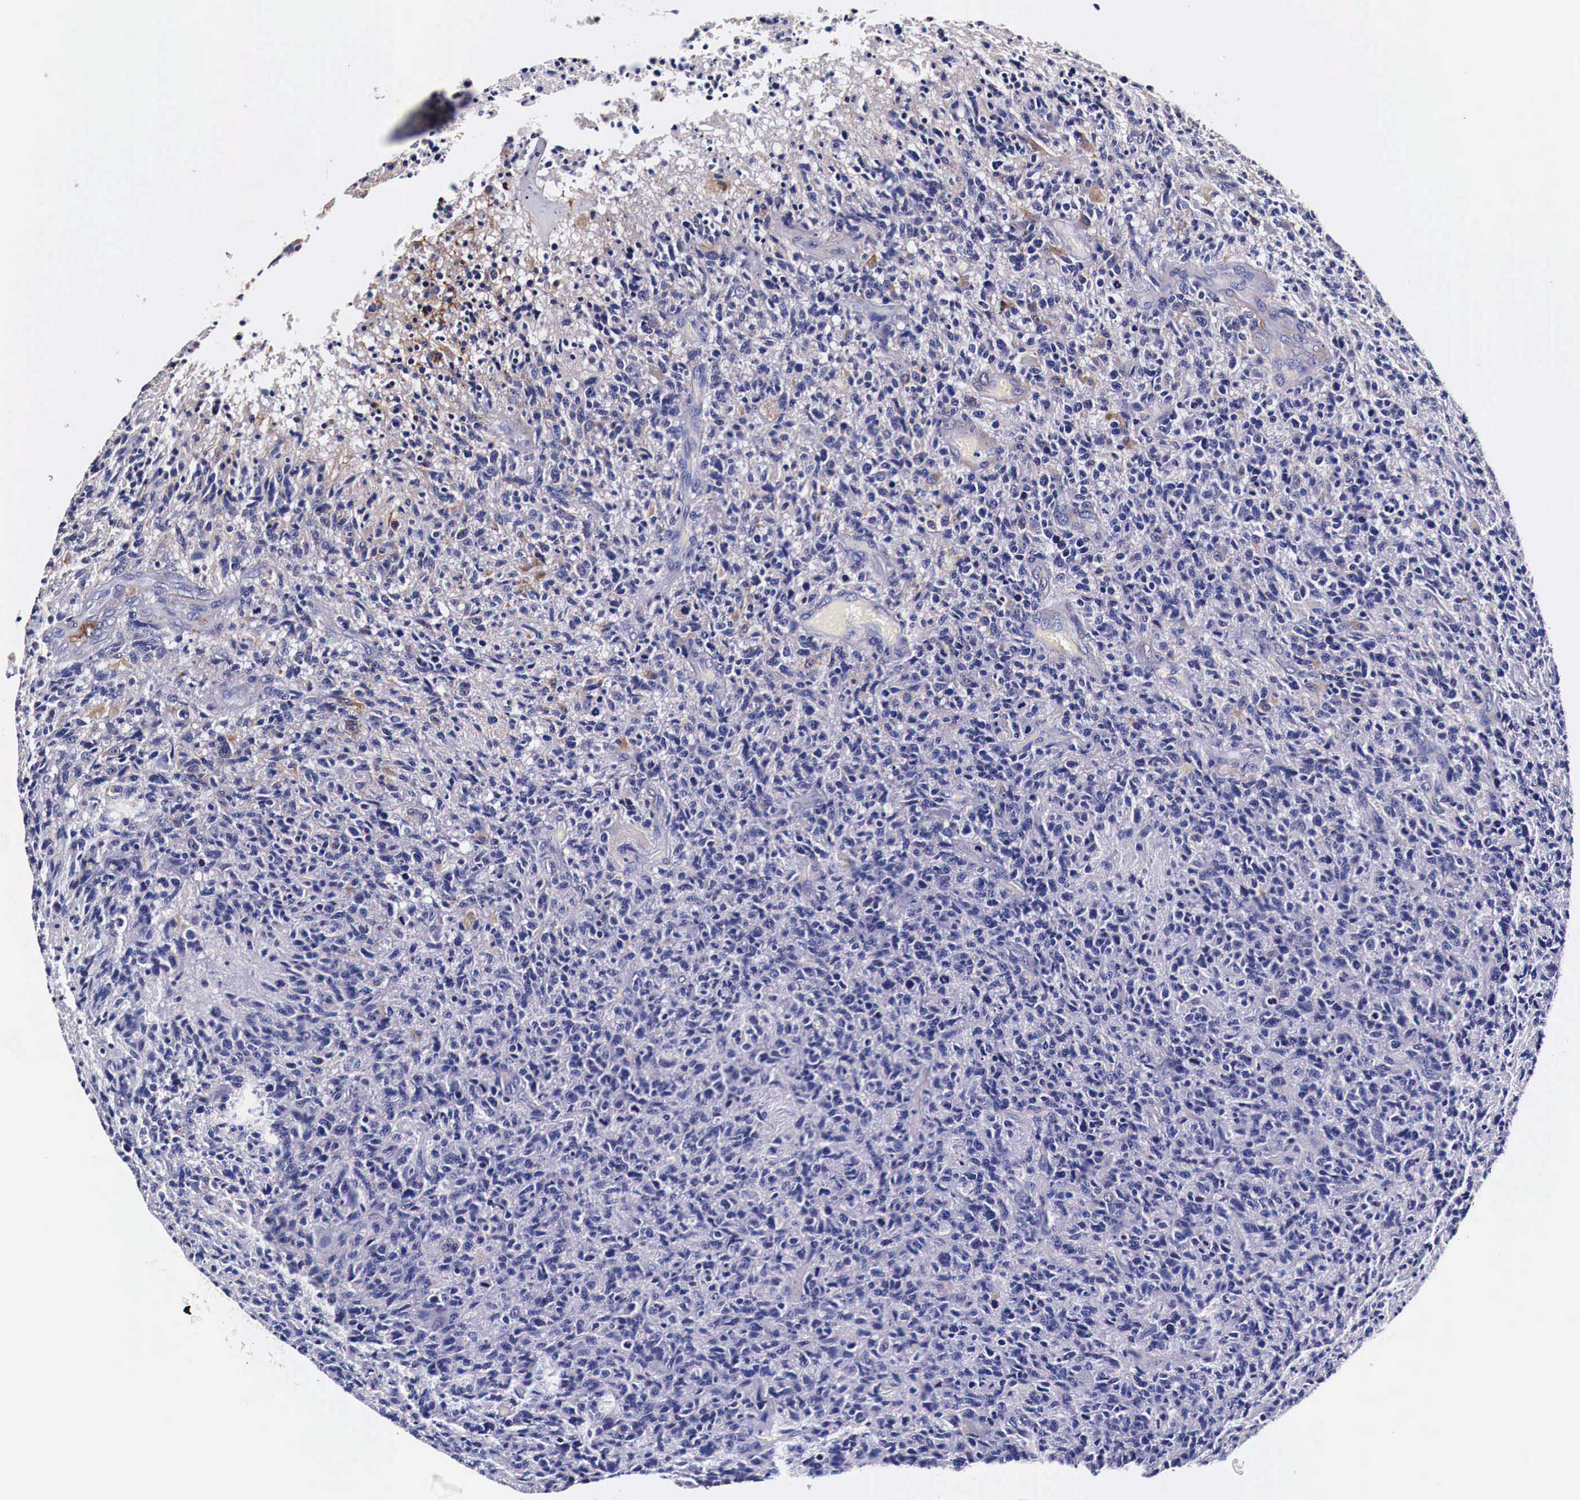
{"staining": {"intensity": "negative", "quantity": "none", "location": "none"}, "tissue": "glioma", "cell_type": "Tumor cells", "image_type": "cancer", "snomed": [{"axis": "morphology", "description": "Glioma, malignant, High grade"}, {"axis": "topography", "description": "Brain"}], "caption": "There is no significant staining in tumor cells of glioma.", "gene": "HSPB1", "patient": {"sex": "male", "age": 36}}